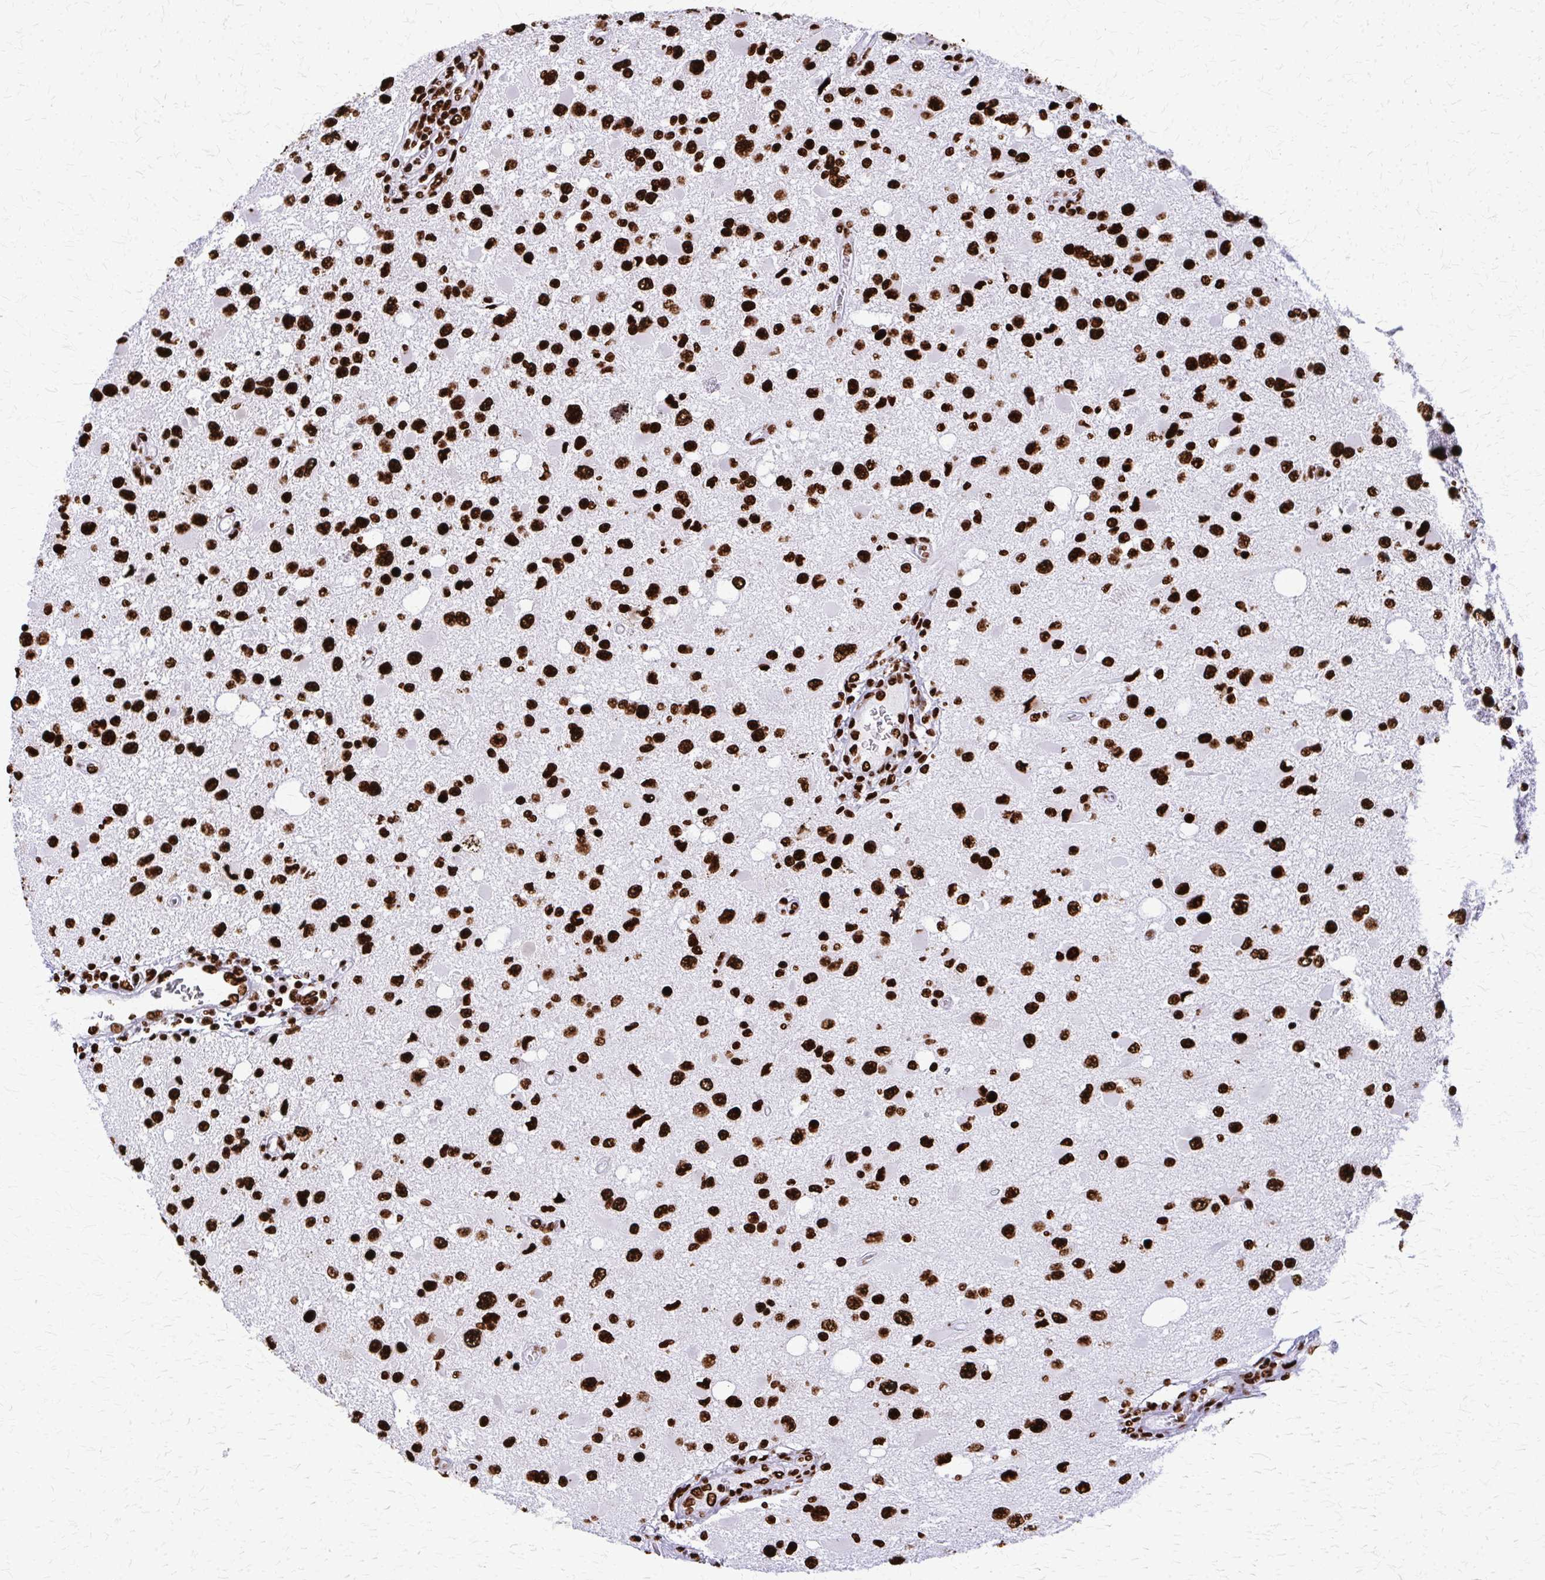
{"staining": {"intensity": "strong", "quantity": ">75%", "location": "nuclear"}, "tissue": "glioma", "cell_type": "Tumor cells", "image_type": "cancer", "snomed": [{"axis": "morphology", "description": "Glioma, malignant, High grade"}, {"axis": "topography", "description": "Brain"}], "caption": "A histopathology image of human glioma stained for a protein displays strong nuclear brown staining in tumor cells. The protein of interest is stained brown, and the nuclei are stained in blue (DAB (3,3'-diaminobenzidine) IHC with brightfield microscopy, high magnification).", "gene": "SFPQ", "patient": {"sex": "male", "age": 53}}